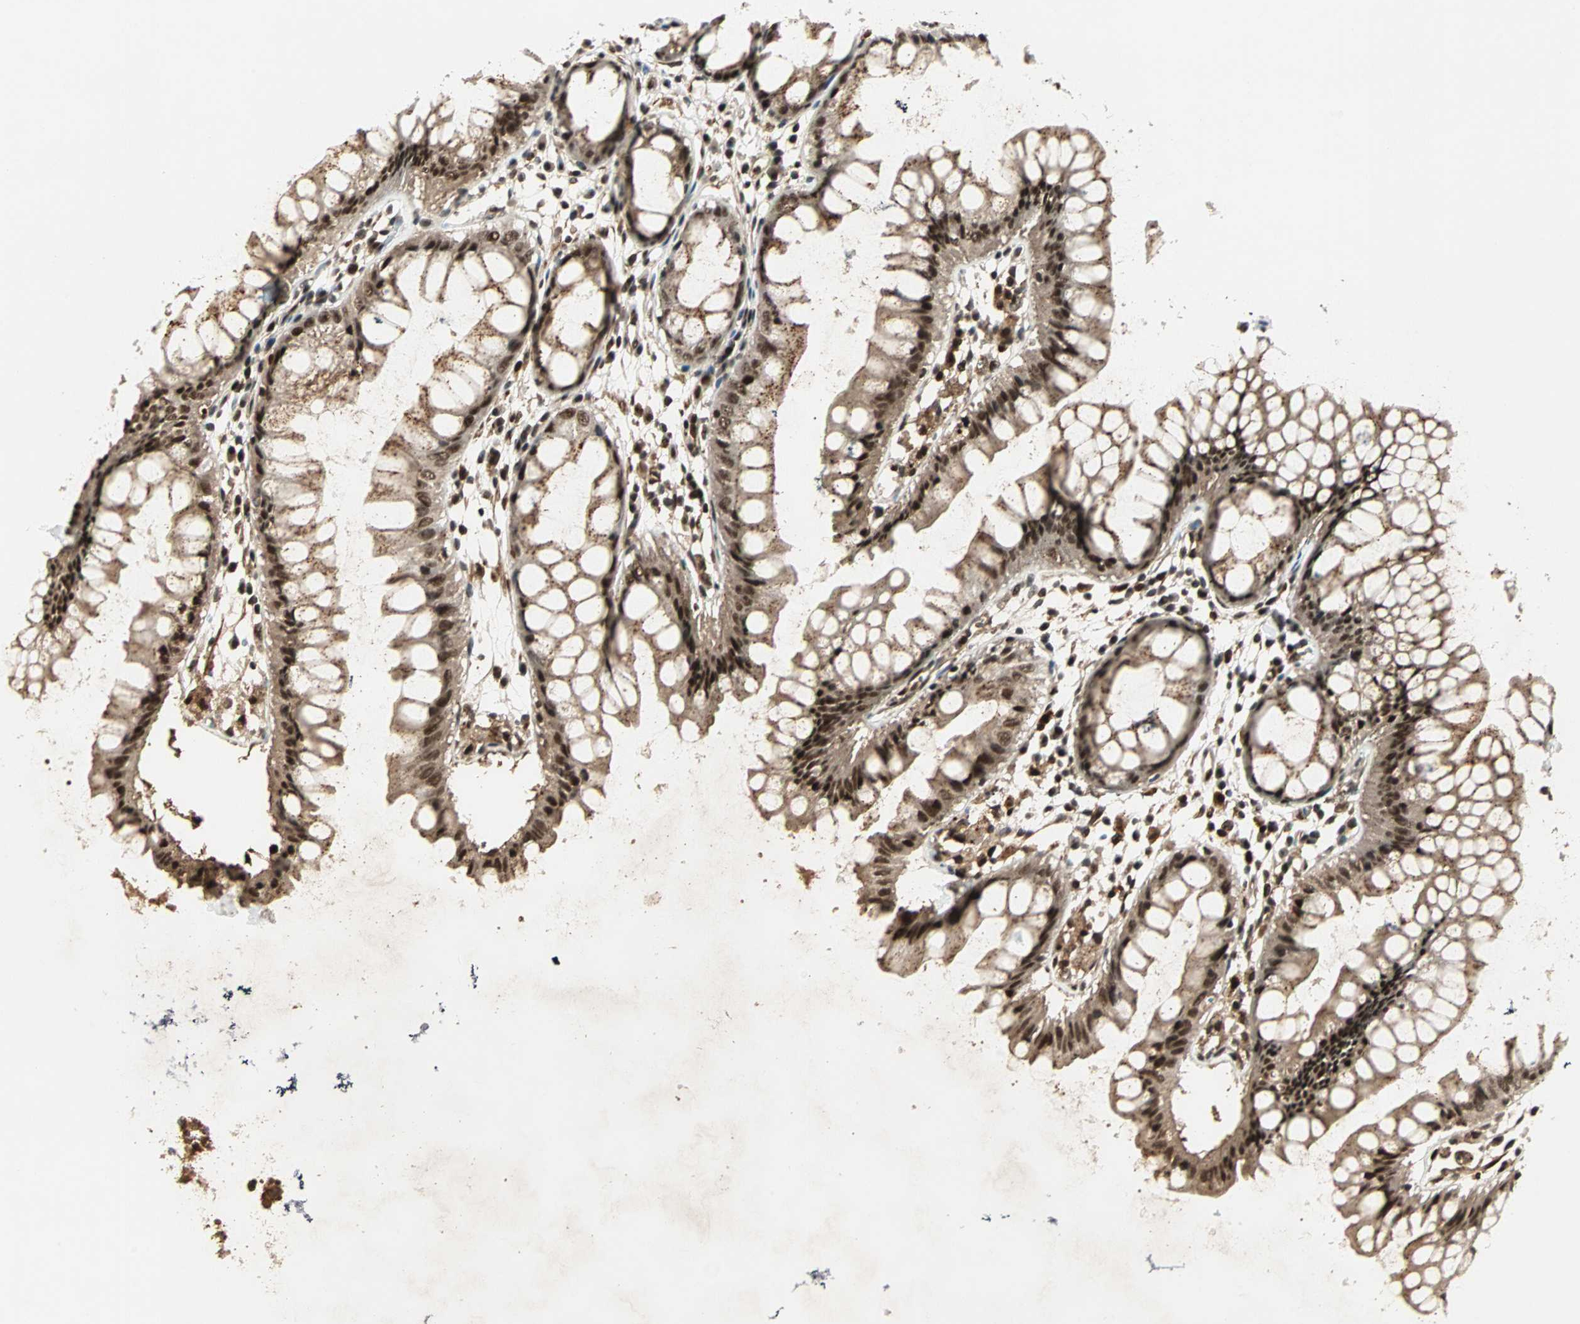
{"staining": {"intensity": "moderate", "quantity": ">75%", "location": "cytoplasmic/membranous,nuclear"}, "tissue": "rectum", "cell_type": "Glandular cells", "image_type": "normal", "snomed": [{"axis": "morphology", "description": "Normal tissue, NOS"}, {"axis": "morphology", "description": "Adenocarcinoma, NOS"}, {"axis": "topography", "description": "Rectum"}], "caption": "Approximately >75% of glandular cells in benign human rectum show moderate cytoplasmic/membranous,nuclear protein positivity as visualized by brown immunohistochemical staining.", "gene": "ZBED9", "patient": {"sex": "female", "age": 65}}